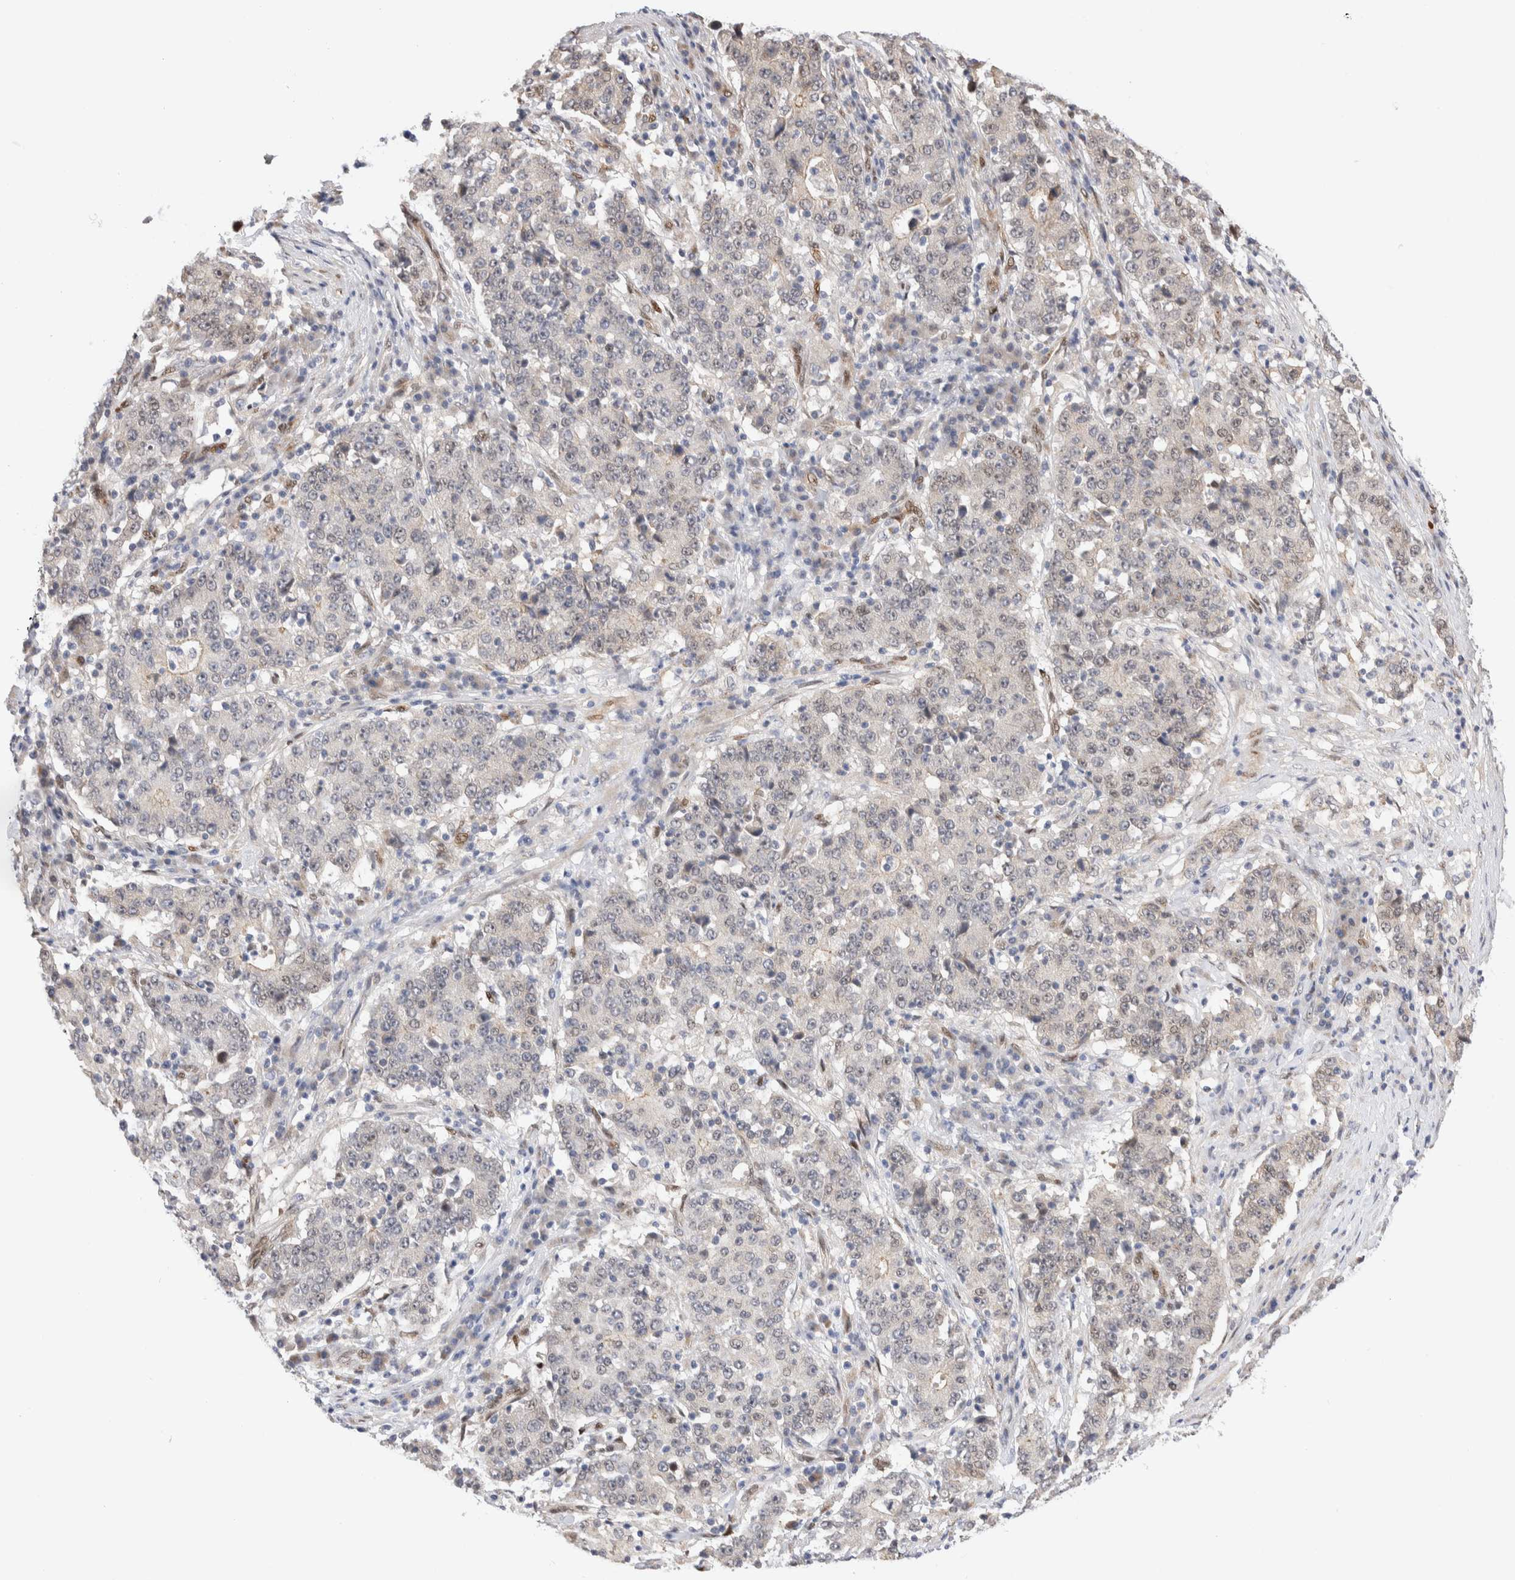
{"staining": {"intensity": "negative", "quantity": "none", "location": "none"}, "tissue": "stomach cancer", "cell_type": "Tumor cells", "image_type": "cancer", "snomed": [{"axis": "morphology", "description": "Adenocarcinoma, NOS"}, {"axis": "topography", "description": "Stomach"}], "caption": "Immunohistochemistry (IHC) photomicrograph of neoplastic tissue: human adenocarcinoma (stomach) stained with DAB shows no significant protein staining in tumor cells.", "gene": "NSMAF", "patient": {"sex": "male", "age": 59}}